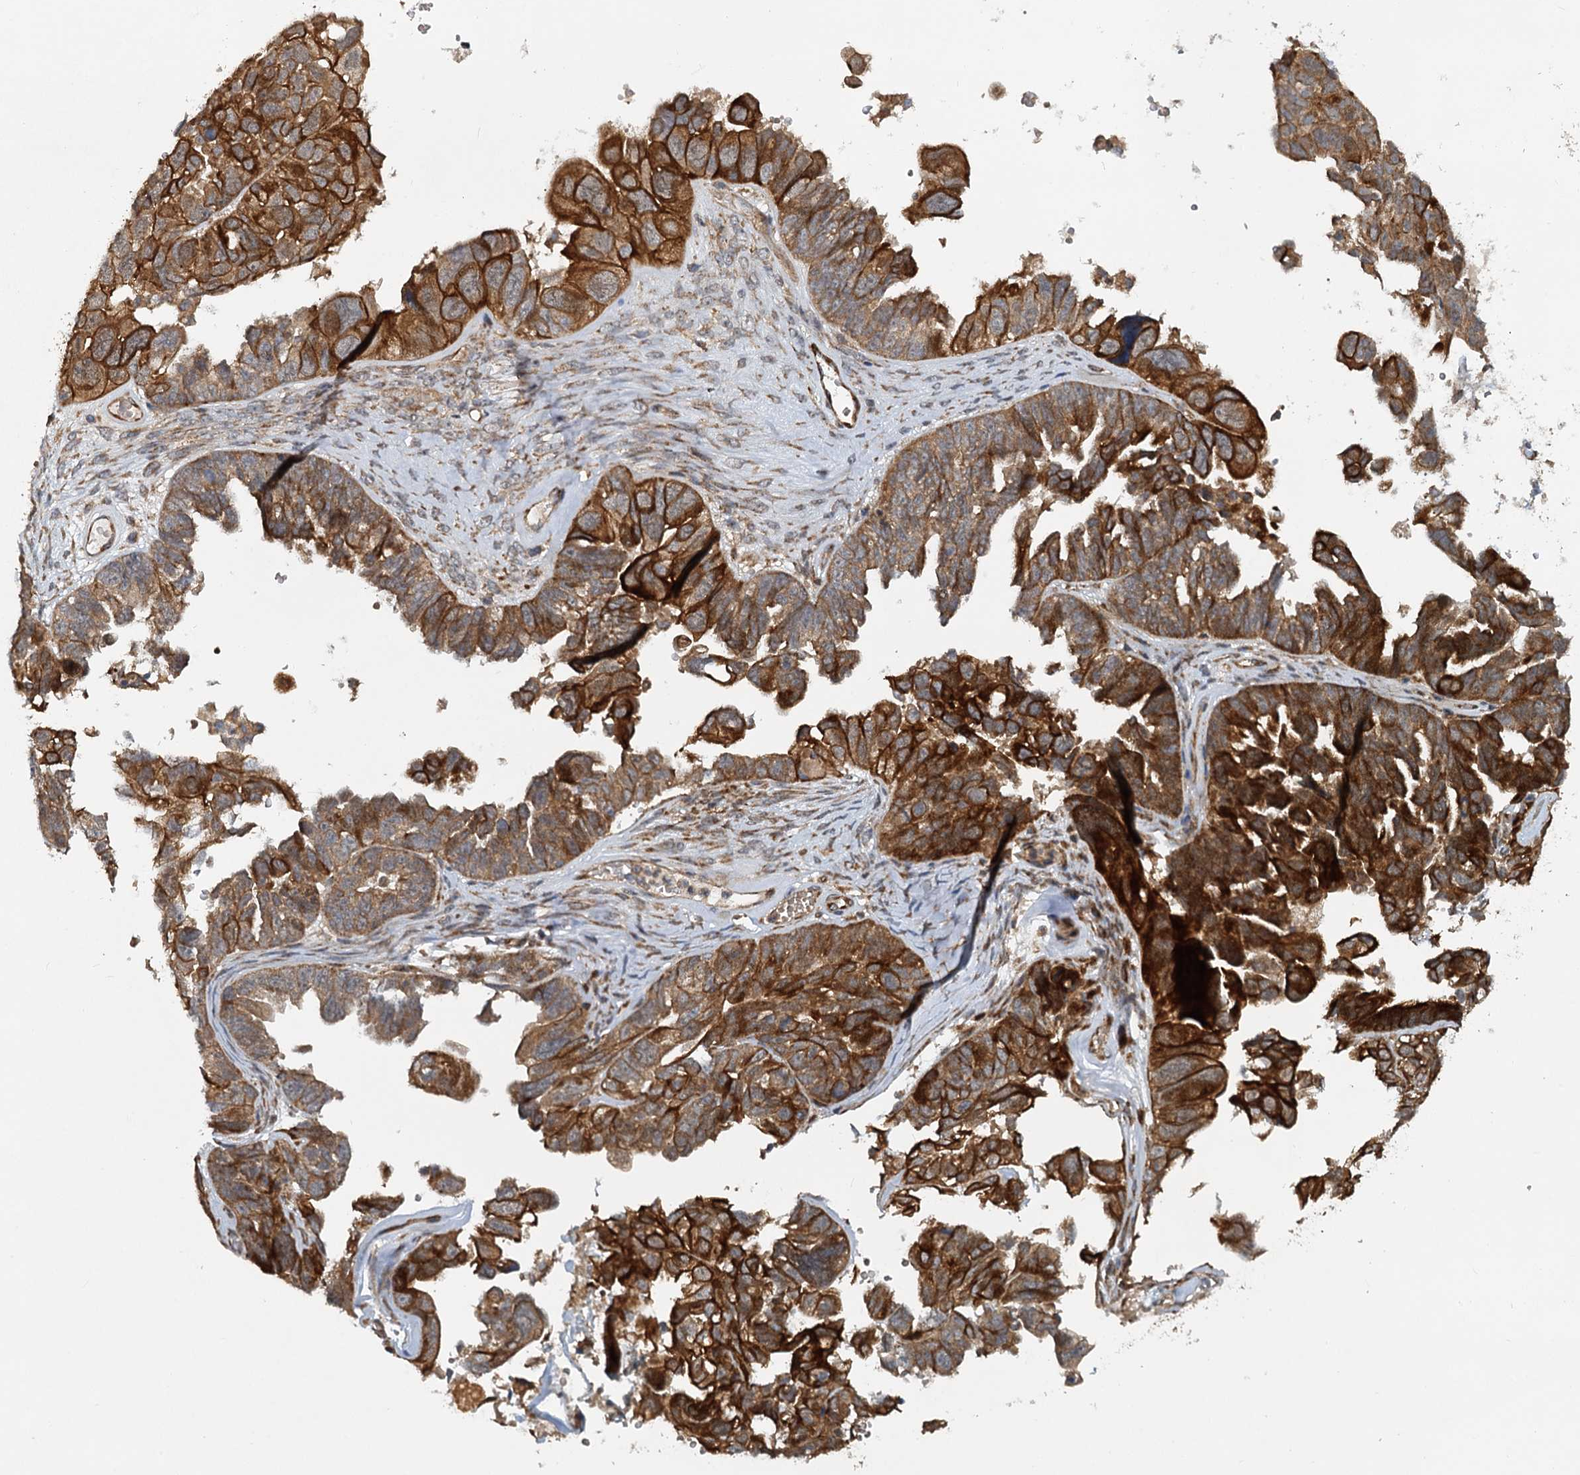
{"staining": {"intensity": "strong", "quantity": ">75%", "location": "cytoplasmic/membranous"}, "tissue": "ovarian cancer", "cell_type": "Tumor cells", "image_type": "cancer", "snomed": [{"axis": "morphology", "description": "Cystadenocarcinoma, serous, NOS"}, {"axis": "topography", "description": "Ovary"}], "caption": "Immunohistochemical staining of ovarian cancer (serous cystadenocarcinoma) displays high levels of strong cytoplasmic/membranous staining in about >75% of tumor cells.", "gene": "LRRK2", "patient": {"sex": "female", "age": 79}}